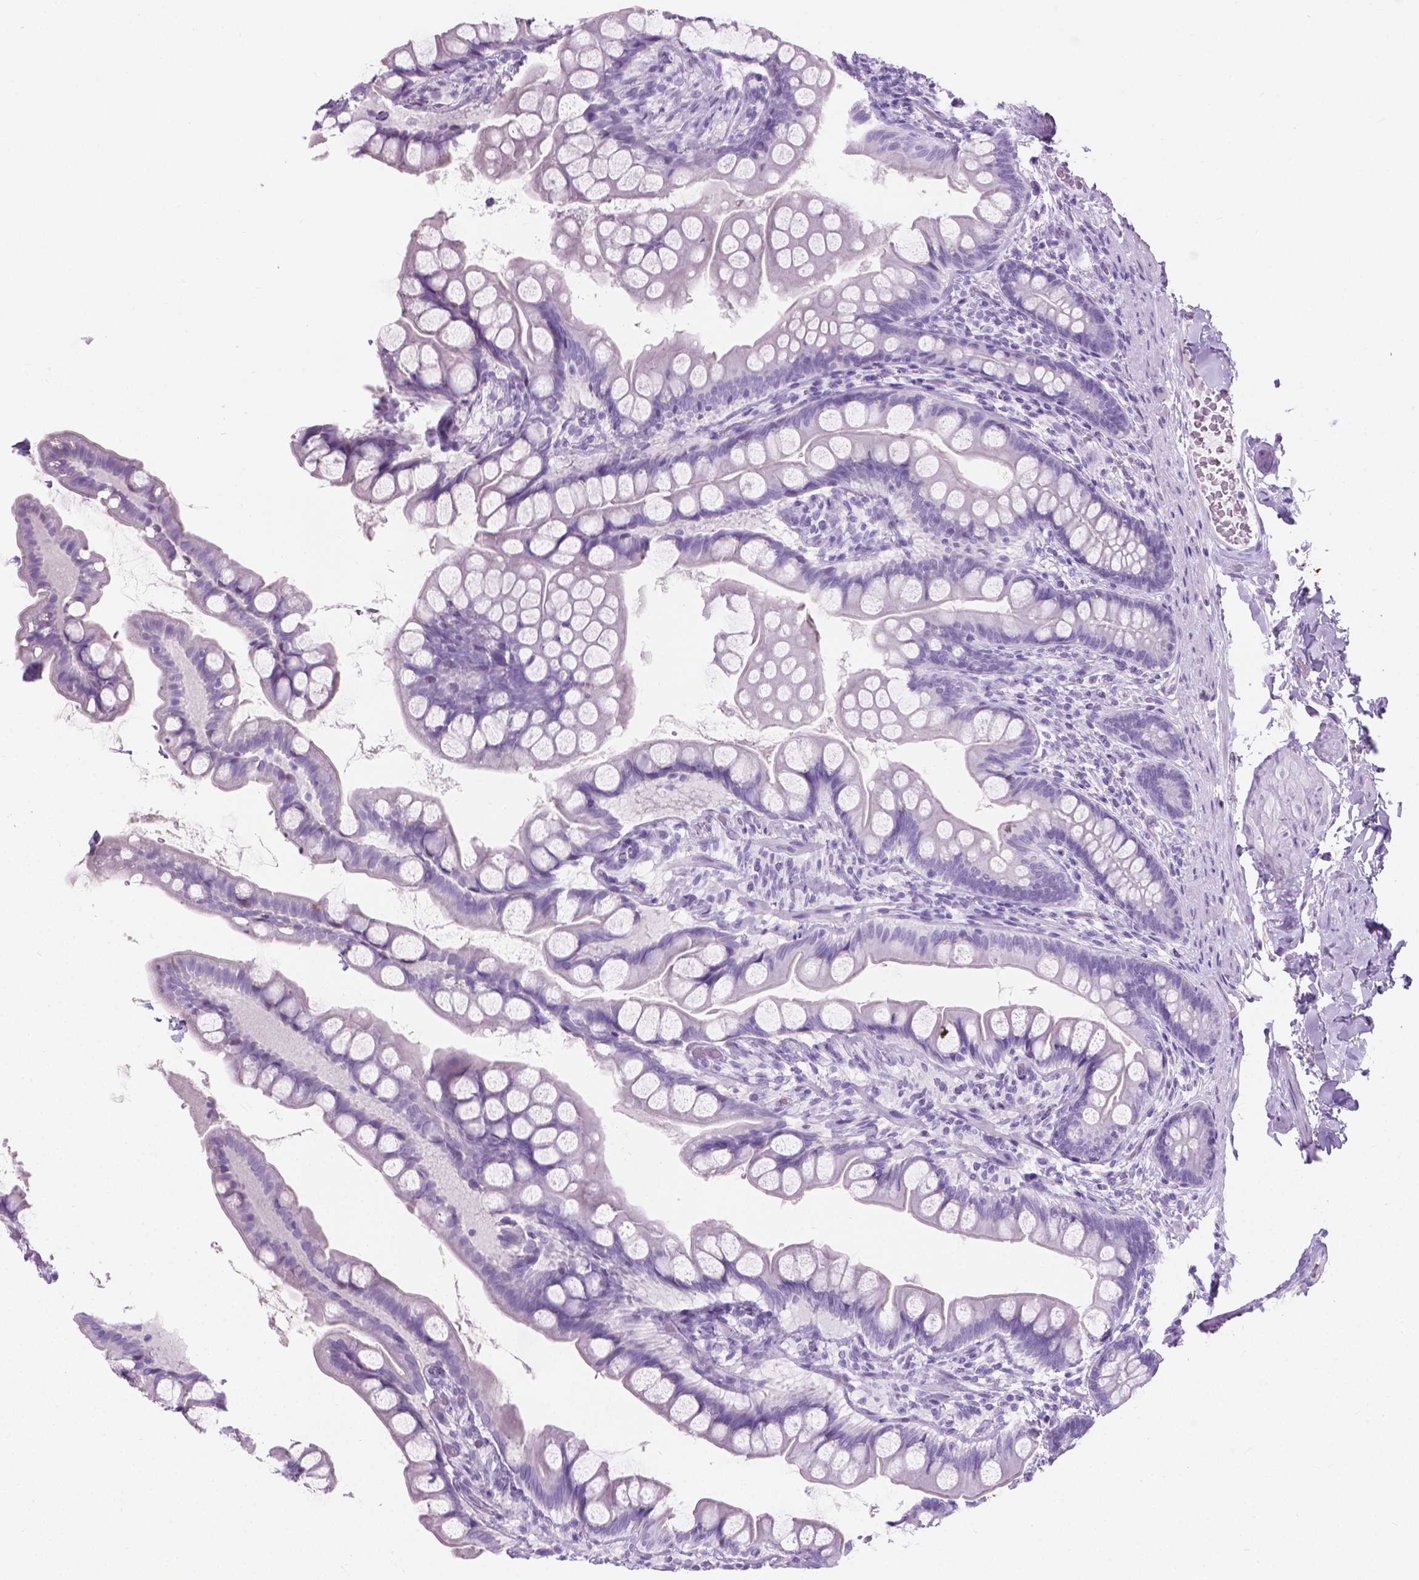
{"staining": {"intensity": "negative", "quantity": "none", "location": "none"}, "tissue": "small intestine", "cell_type": "Glandular cells", "image_type": "normal", "snomed": [{"axis": "morphology", "description": "Normal tissue, NOS"}, {"axis": "topography", "description": "Small intestine"}], "caption": "This is an immunohistochemistry (IHC) image of benign small intestine. There is no expression in glandular cells.", "gene": "CFAP52", "patient": {"sex": "male", "age": 70}}